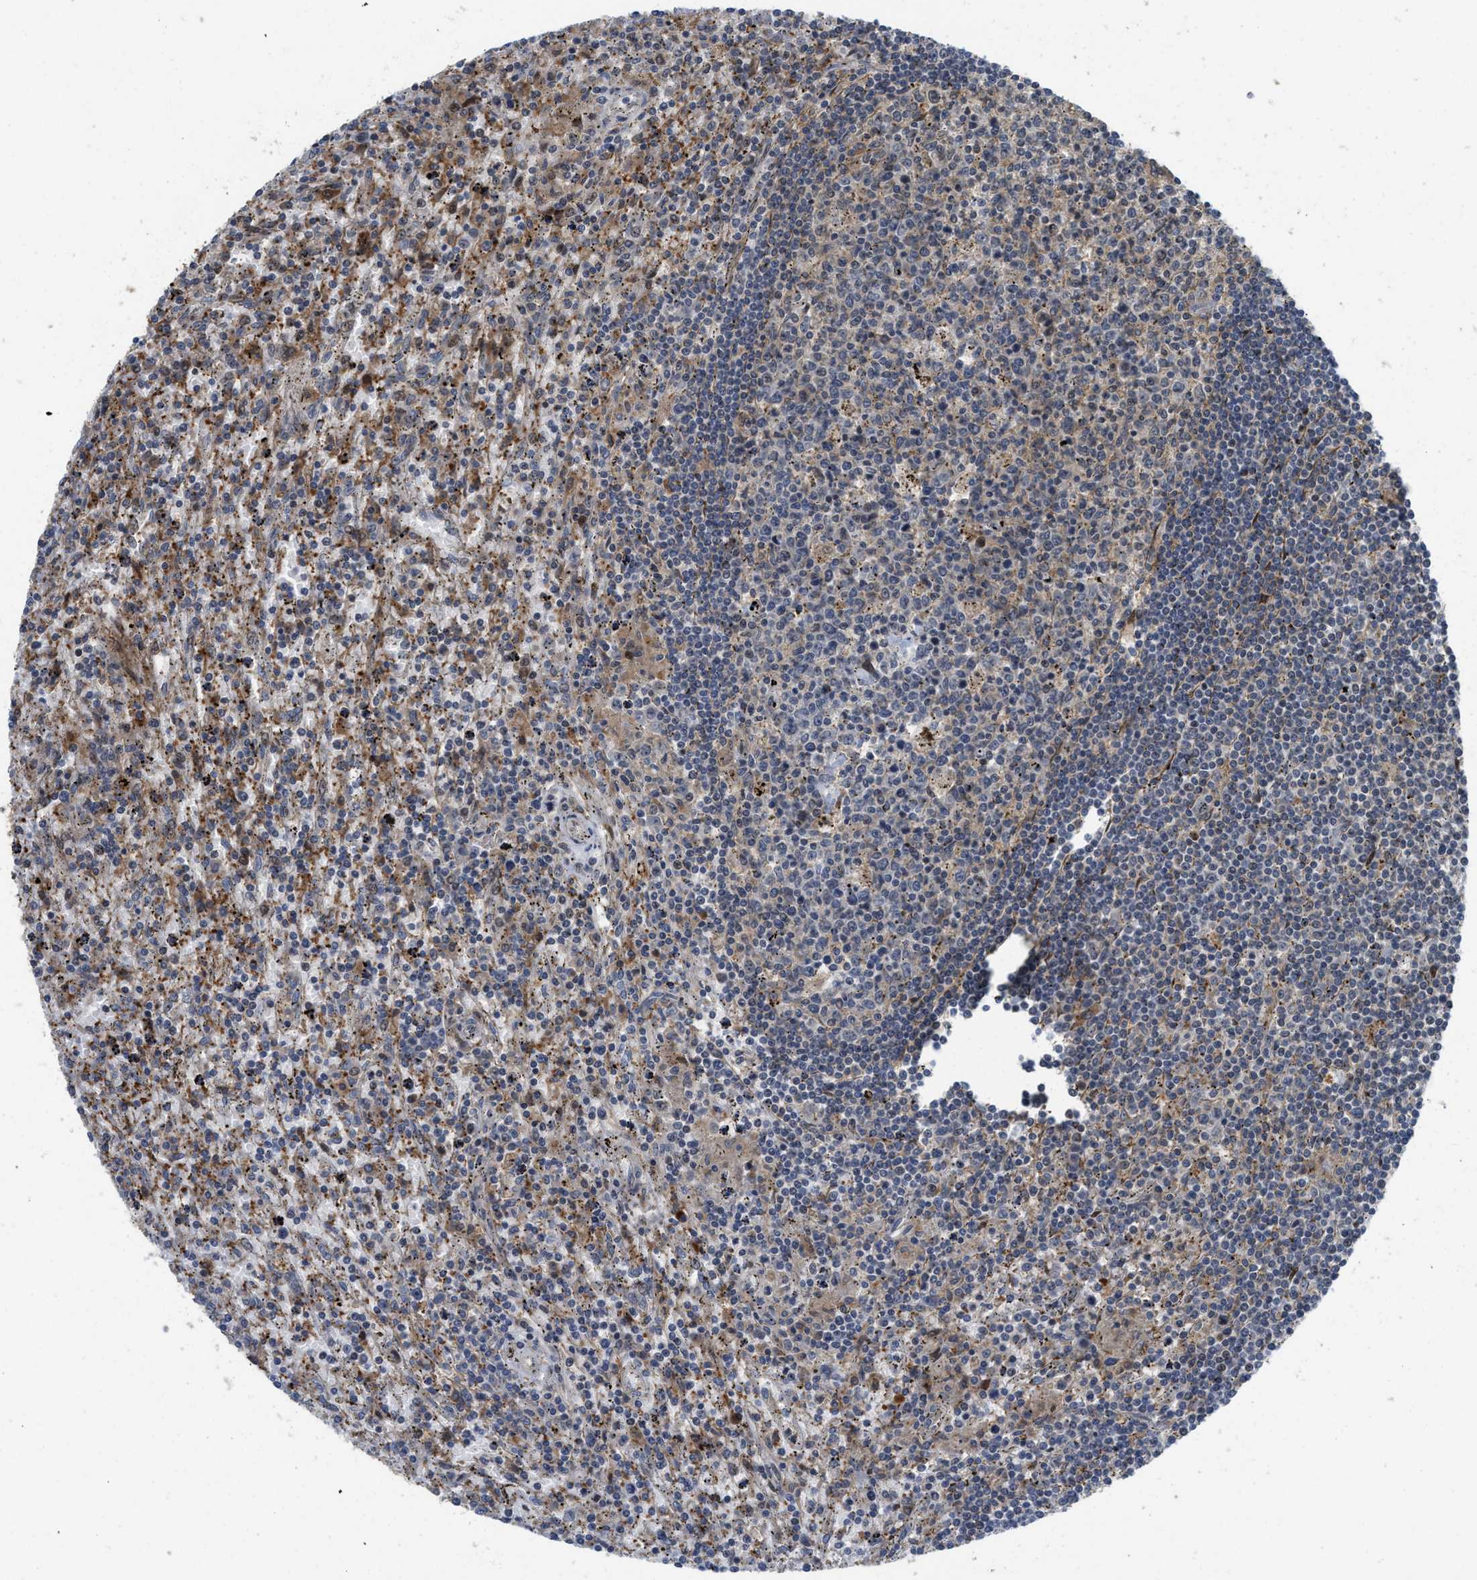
{"staining": {"intensity": "moderate", "quantity": "<25%", "location": "cytoplasmic/membranous"}, "tissue": "lymphoma", "cell_type": "Tumor cells", "image_type": "cancer", "snomed": [{"axis": "morphology", "description": "Malignant lymphoma, non-Hodgkin's type, Low grade"}, {"axis": "topography", "description": "Spleen"}], "caption": "Protein analysis of lymphoma tissue reveals moderate cytoplasmic/membranous staining in about <25% of tumor cells. (DAB IHC, brown staining for protein, blue staining for nuclei).", "gene": "DNAJC28", "patient": {"sex": "male", "age": 76}}